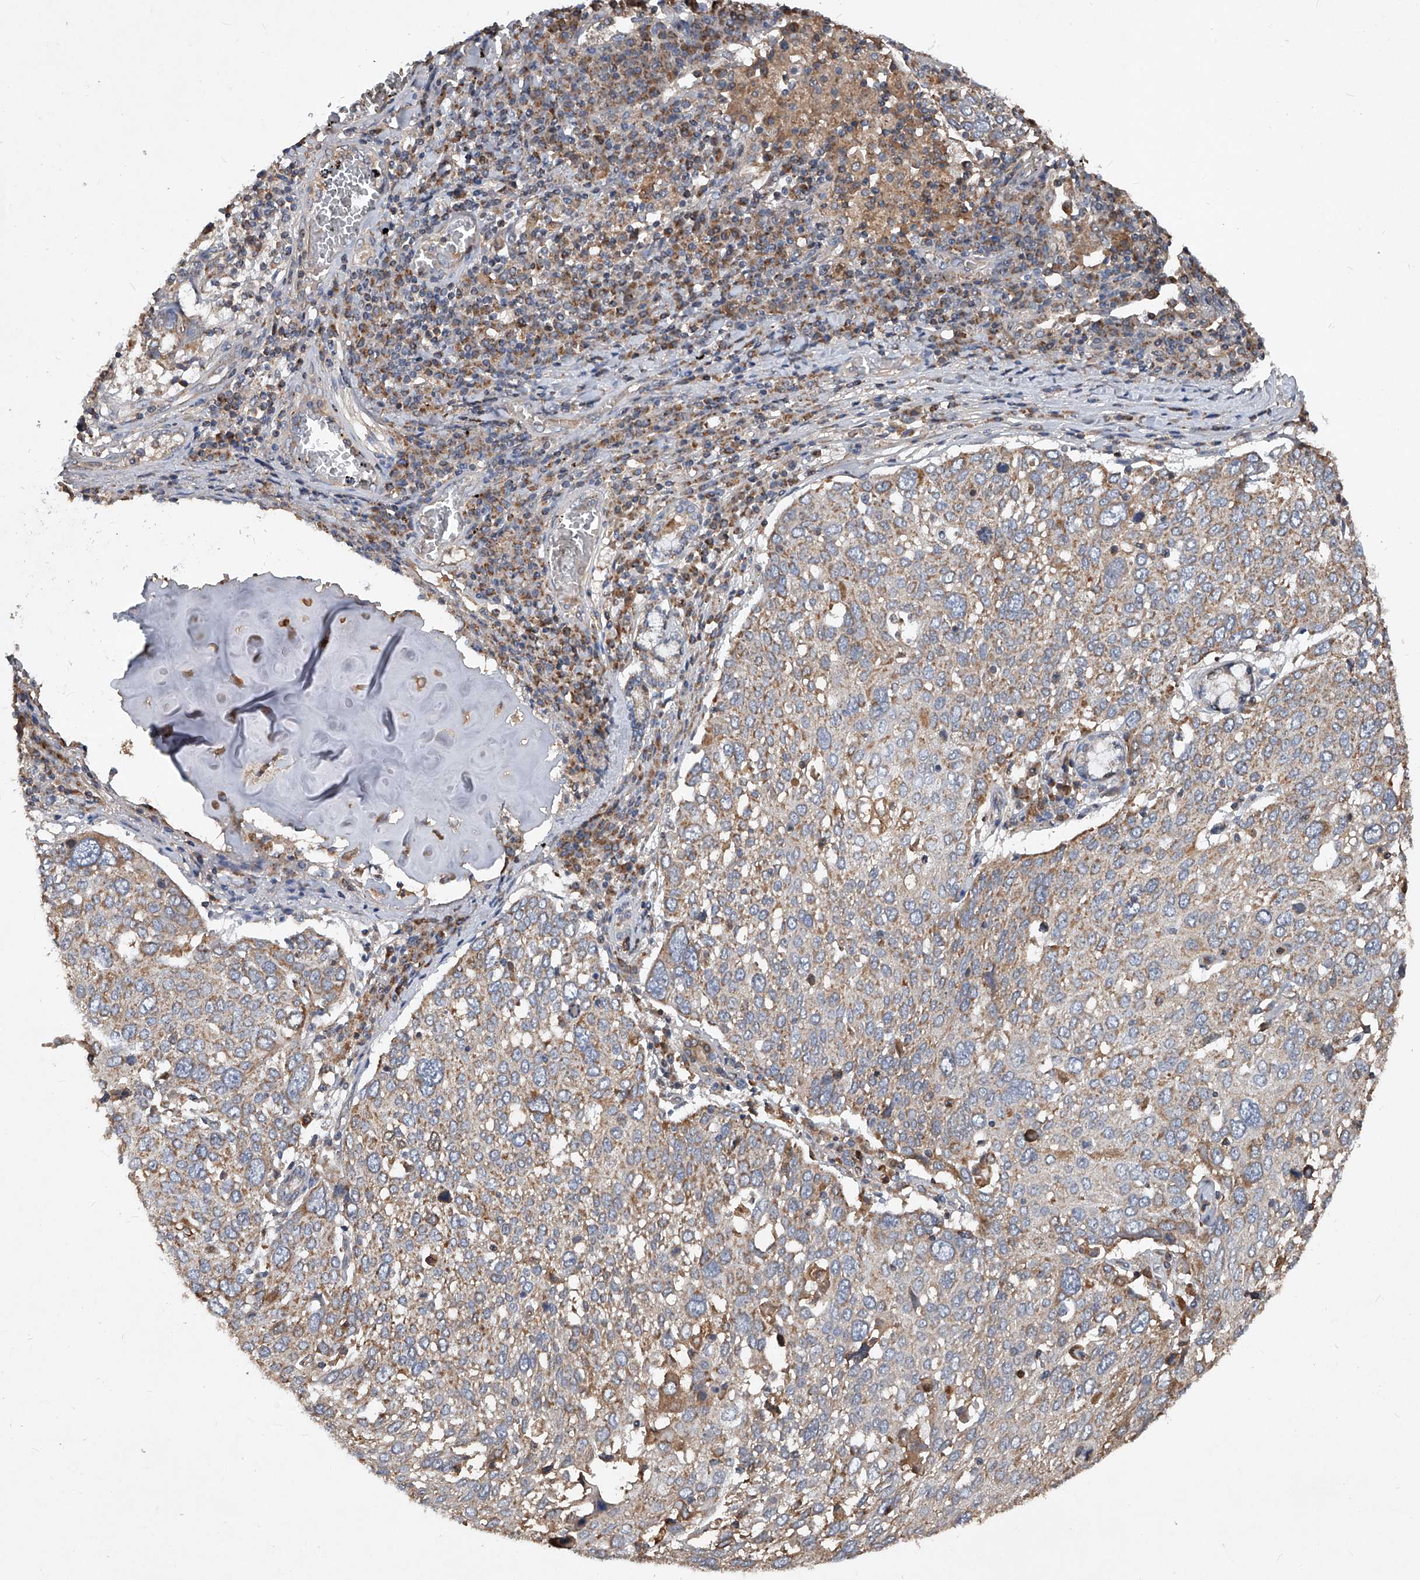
{"staining": {"intensity": "weak", "quantity": "<25%", "location": "cytoplasmic/membranous"}, "tissue": "lung cancer", "cell_type": "Tumor cells", "image_type": "cancer", "snomed": [{"axis": "morphology", "description": "Squamous cell carcinoma, NOS"}, {"axis": "topography", "description": "Lung"}], "caption": "DAB immunohistochemical staining of human lung cancer displays no significant expression in tumor cells.", "gene": "SDHA", "patient": {"sex": "male", "age": 65}}